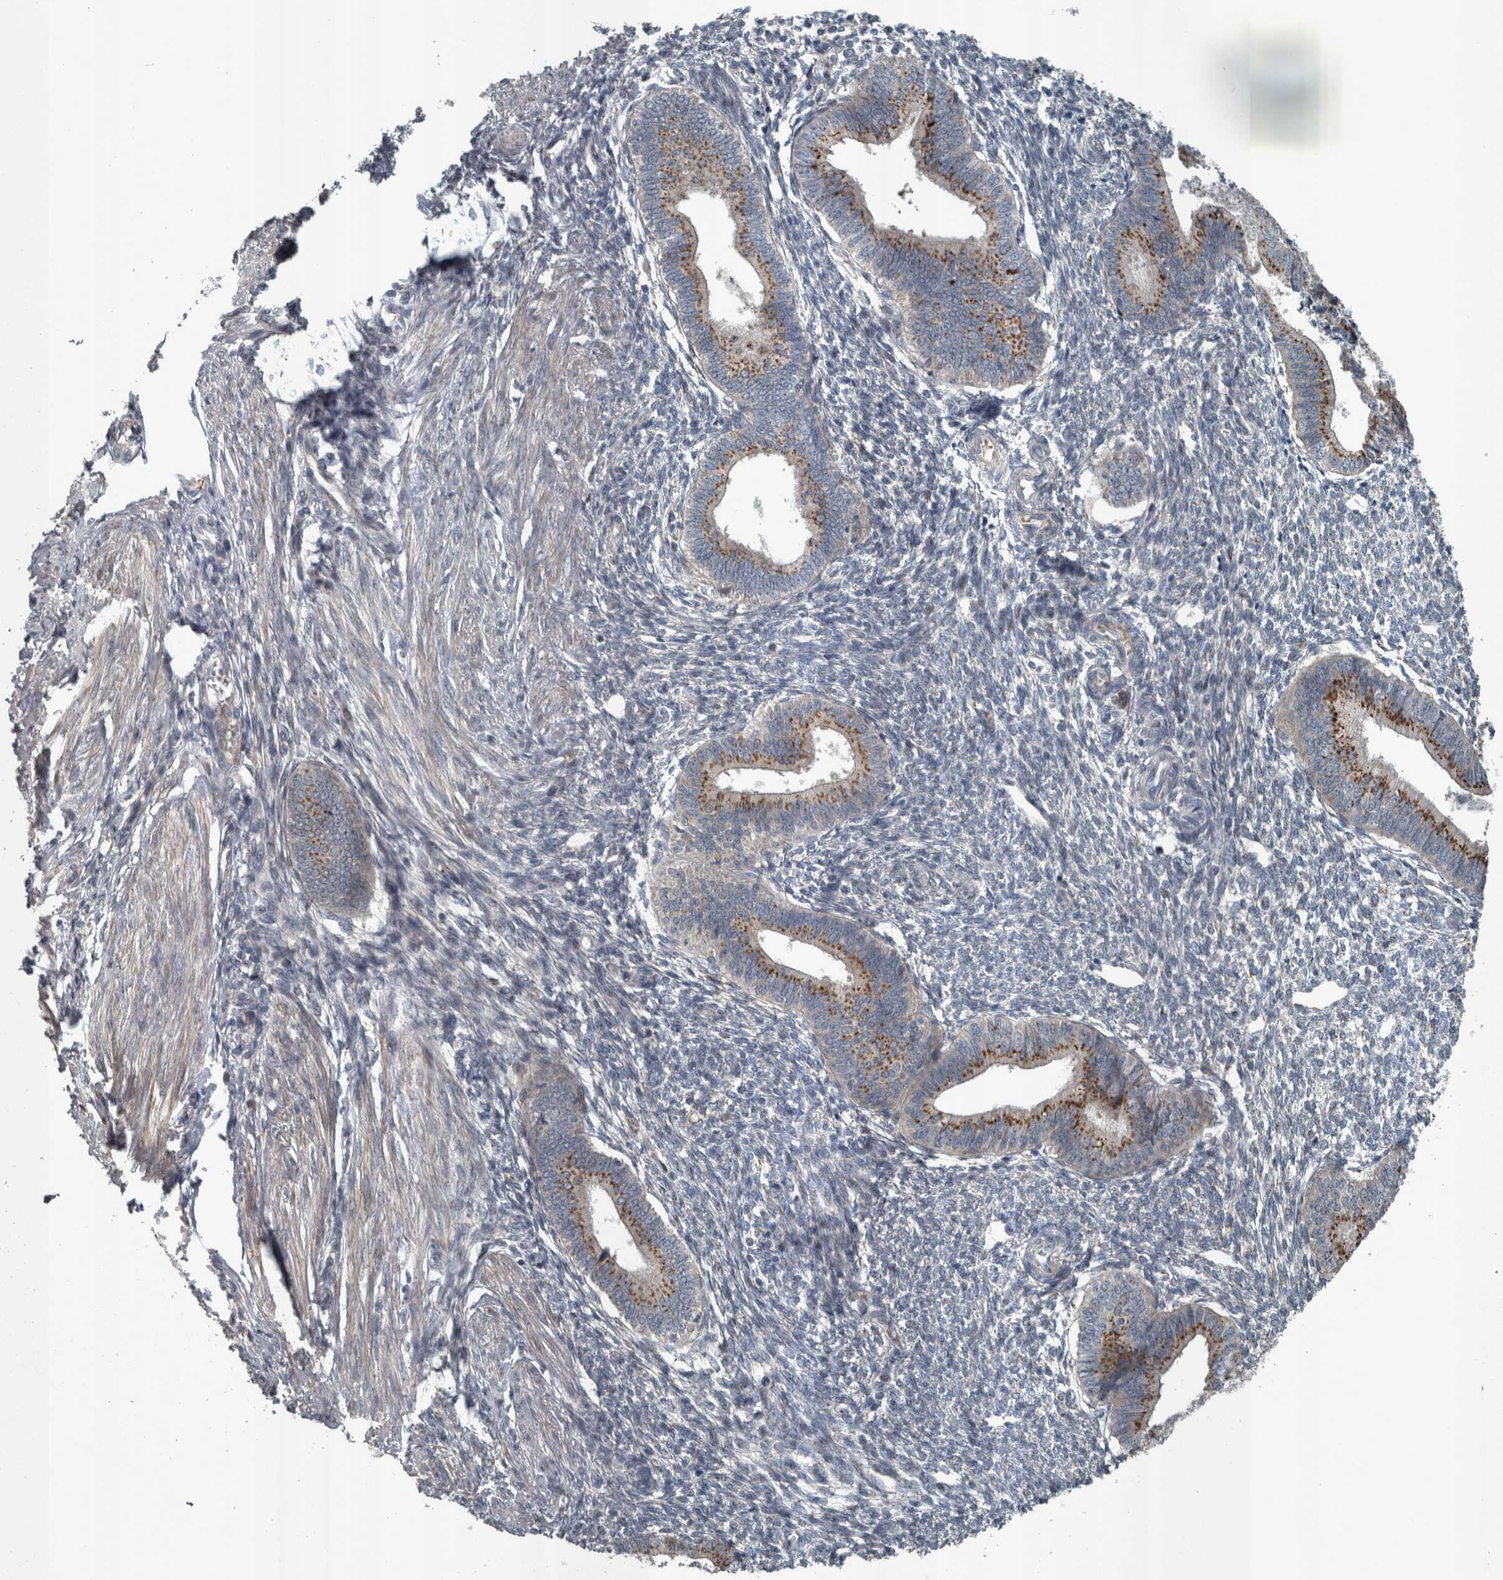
{"staining": {"intensity": "negative", "quantity": "none", "location": "none"}, "tissue": "endometrium", "cell_type": "Cells in endometrial stroma", "image_type": "normal", "snomed": [{"axis": "morphology", "description": "Normal tissue, NOS"}, {"axis": "topography", "description": "Endometrium"}], "caption": "DAB (3,3'-diaminobenzidine) immunohistochemical staining of normal human endometrium reveals no significant expression in cells in endometrial stroma. (DAB immunohistochemistry, high magnification).", "gene": "ZNF345", "patient": {"sex": "female", "age": 46}}